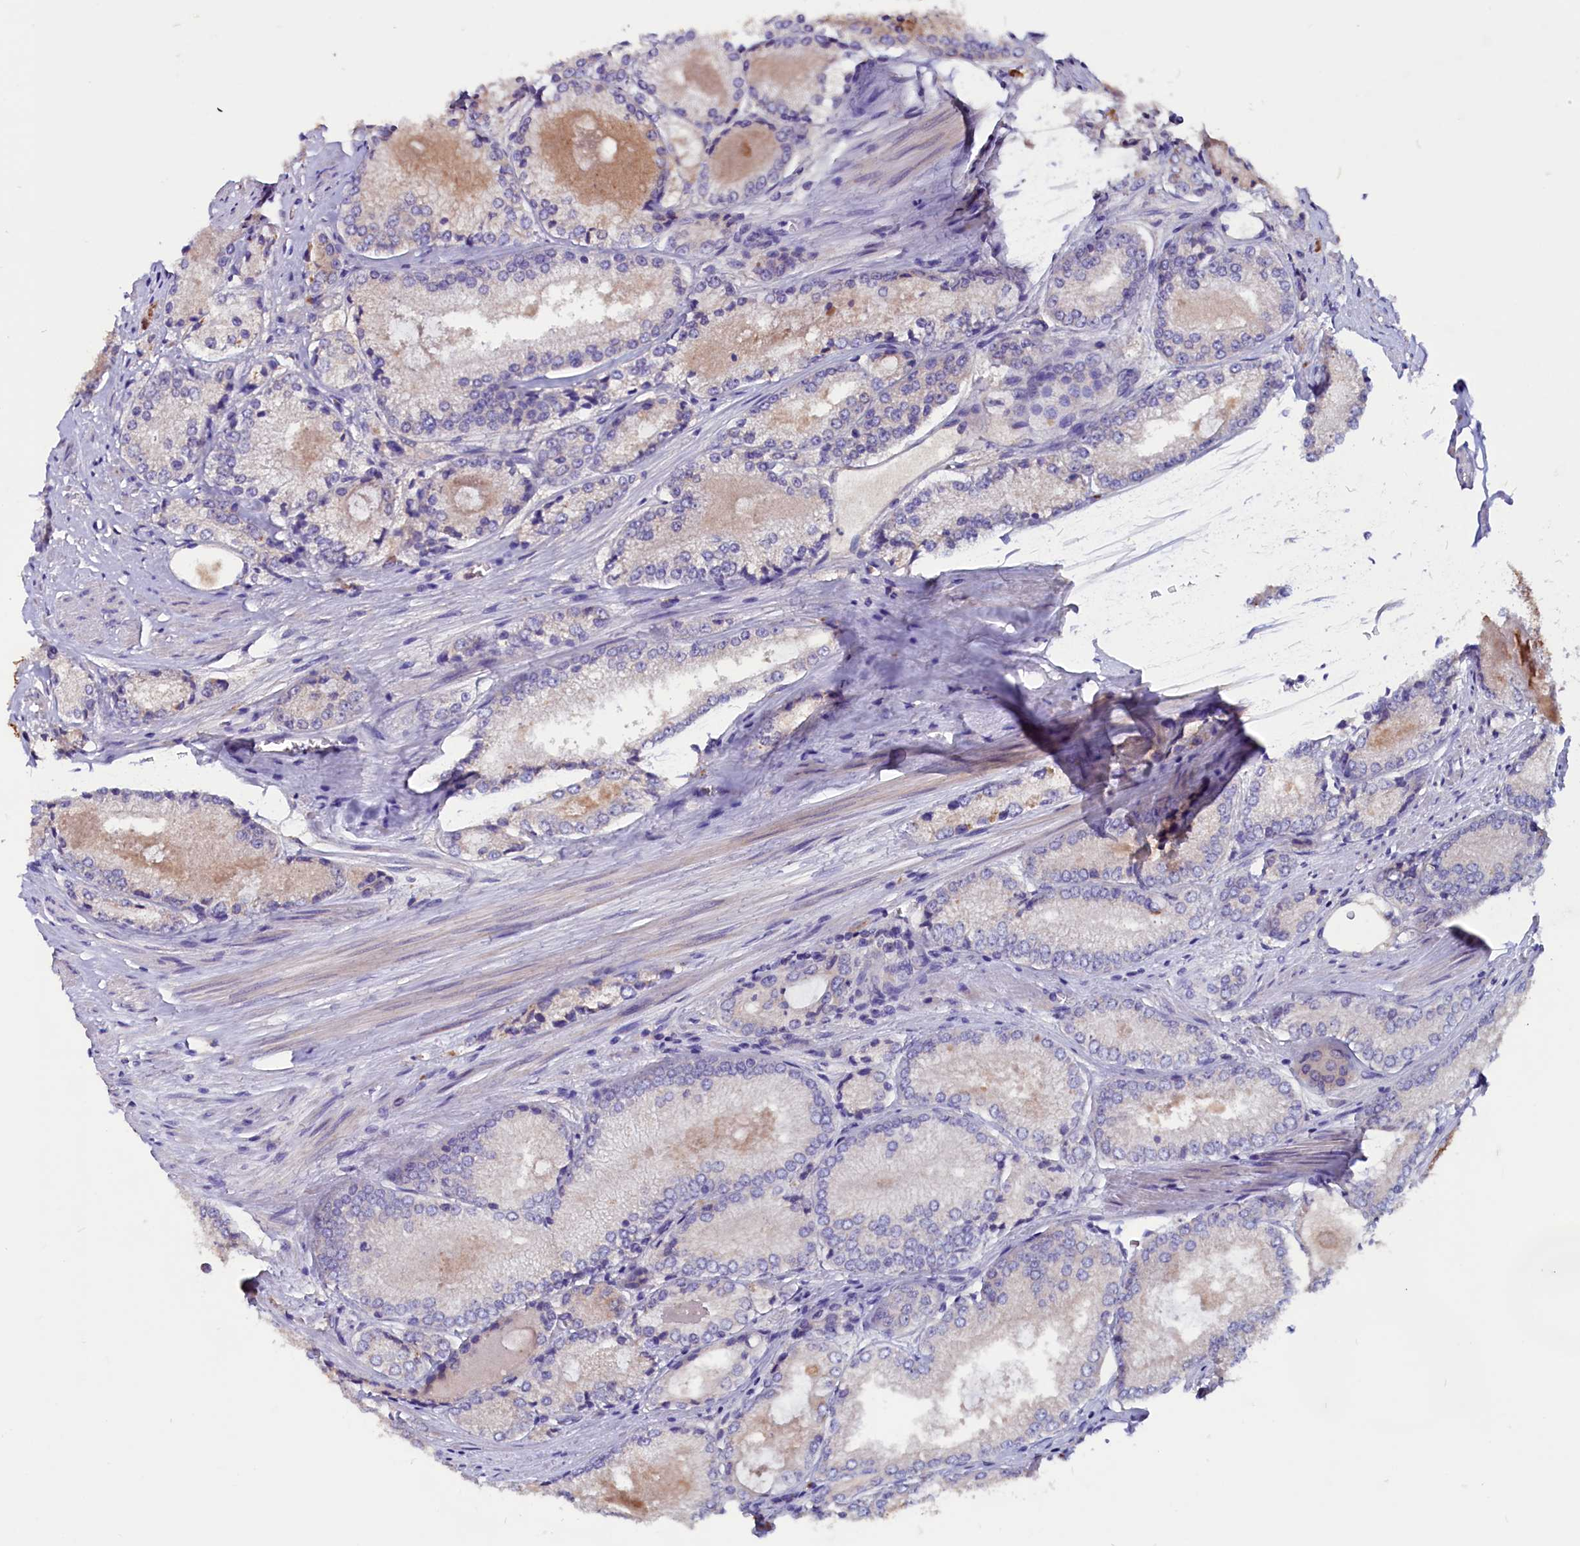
{"staining": {"intensity": "moderate", "quantity": "<25%", "location": "cytoplasmic/membranous"}, "tissue": "prostate cancer", "cell_type": "Tumor cells", "image_type": "cancer", "snomed": [{"axis": "morphology", "description": "Adenocarcinoma, Low grade"}, {"axis": "topography", "description": "Prostate"}], "caption": "Immunohistochemistry (IHC) staining of prostate adenocarcinoma (low-grade), which reveals low levels of moderate cytoplasmic/membranous positivity in approximately <25% of tumor cells indicating moderate cytoplasmic/membranous protein staining. The staining was performed using DAB (brown) for protein detection and nuclei were counterstained in hematoxylin (blue).", "gene": "CCBE1", "patient": {"sex": "male", "age": 68}}